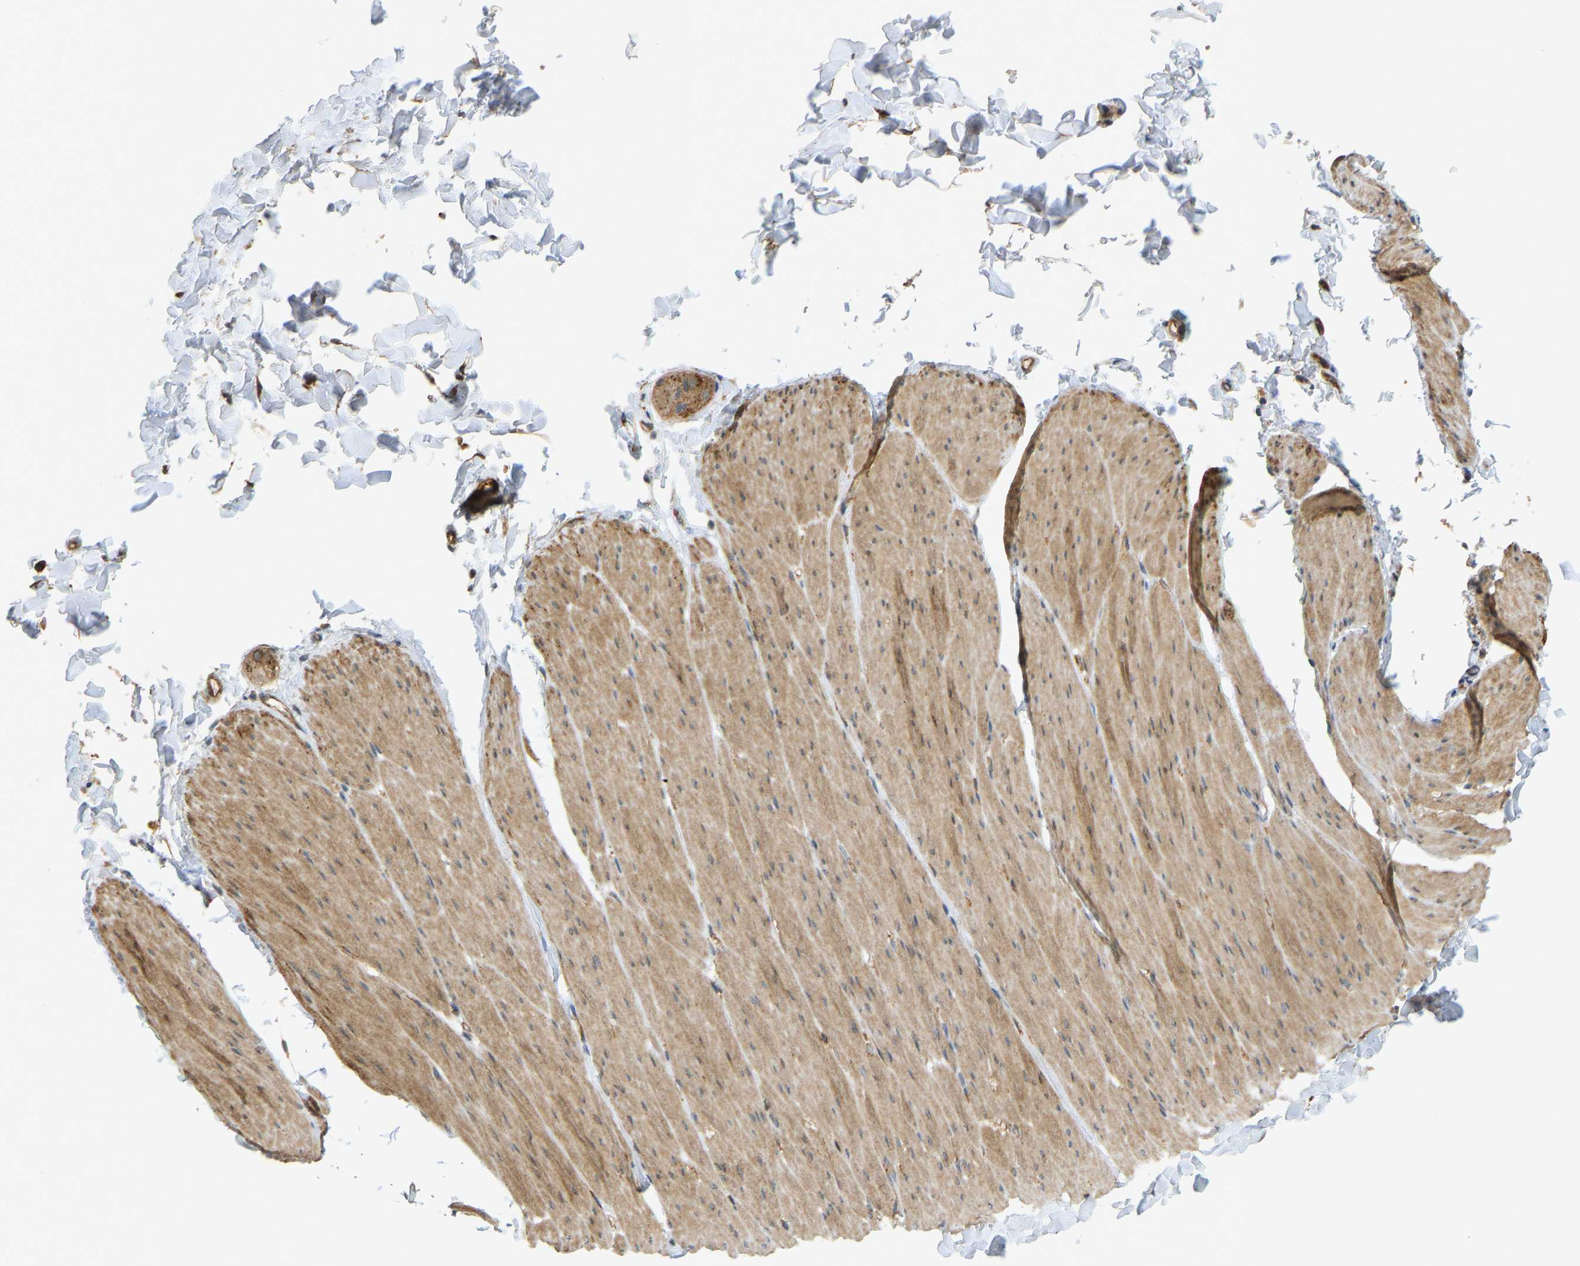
{"staining": {"intensity": "moderate", "quantity": ">75%", "location": "cytoplasmic/membranous"}, "tissue": "smooth muscle", "cell_type": "Smooth muscle cells", "image_type": "normal", "snomed": [{"axis": "morphology", "description": "Normal tissue, NOS"}, {"axis": "topography", "description": "Smooth muscle"}, {"axis": "topography", "description": "Colon"}], "caption": "The micrograph reveals immunohistochemical staining of benign smooth muscle. There is moderate cytoplasmic/membranous staining is seen in approximately >75% of smooth muscle cells.", "gene": "KIAA1671", "patient": {"sex": "male", "age": 67}}